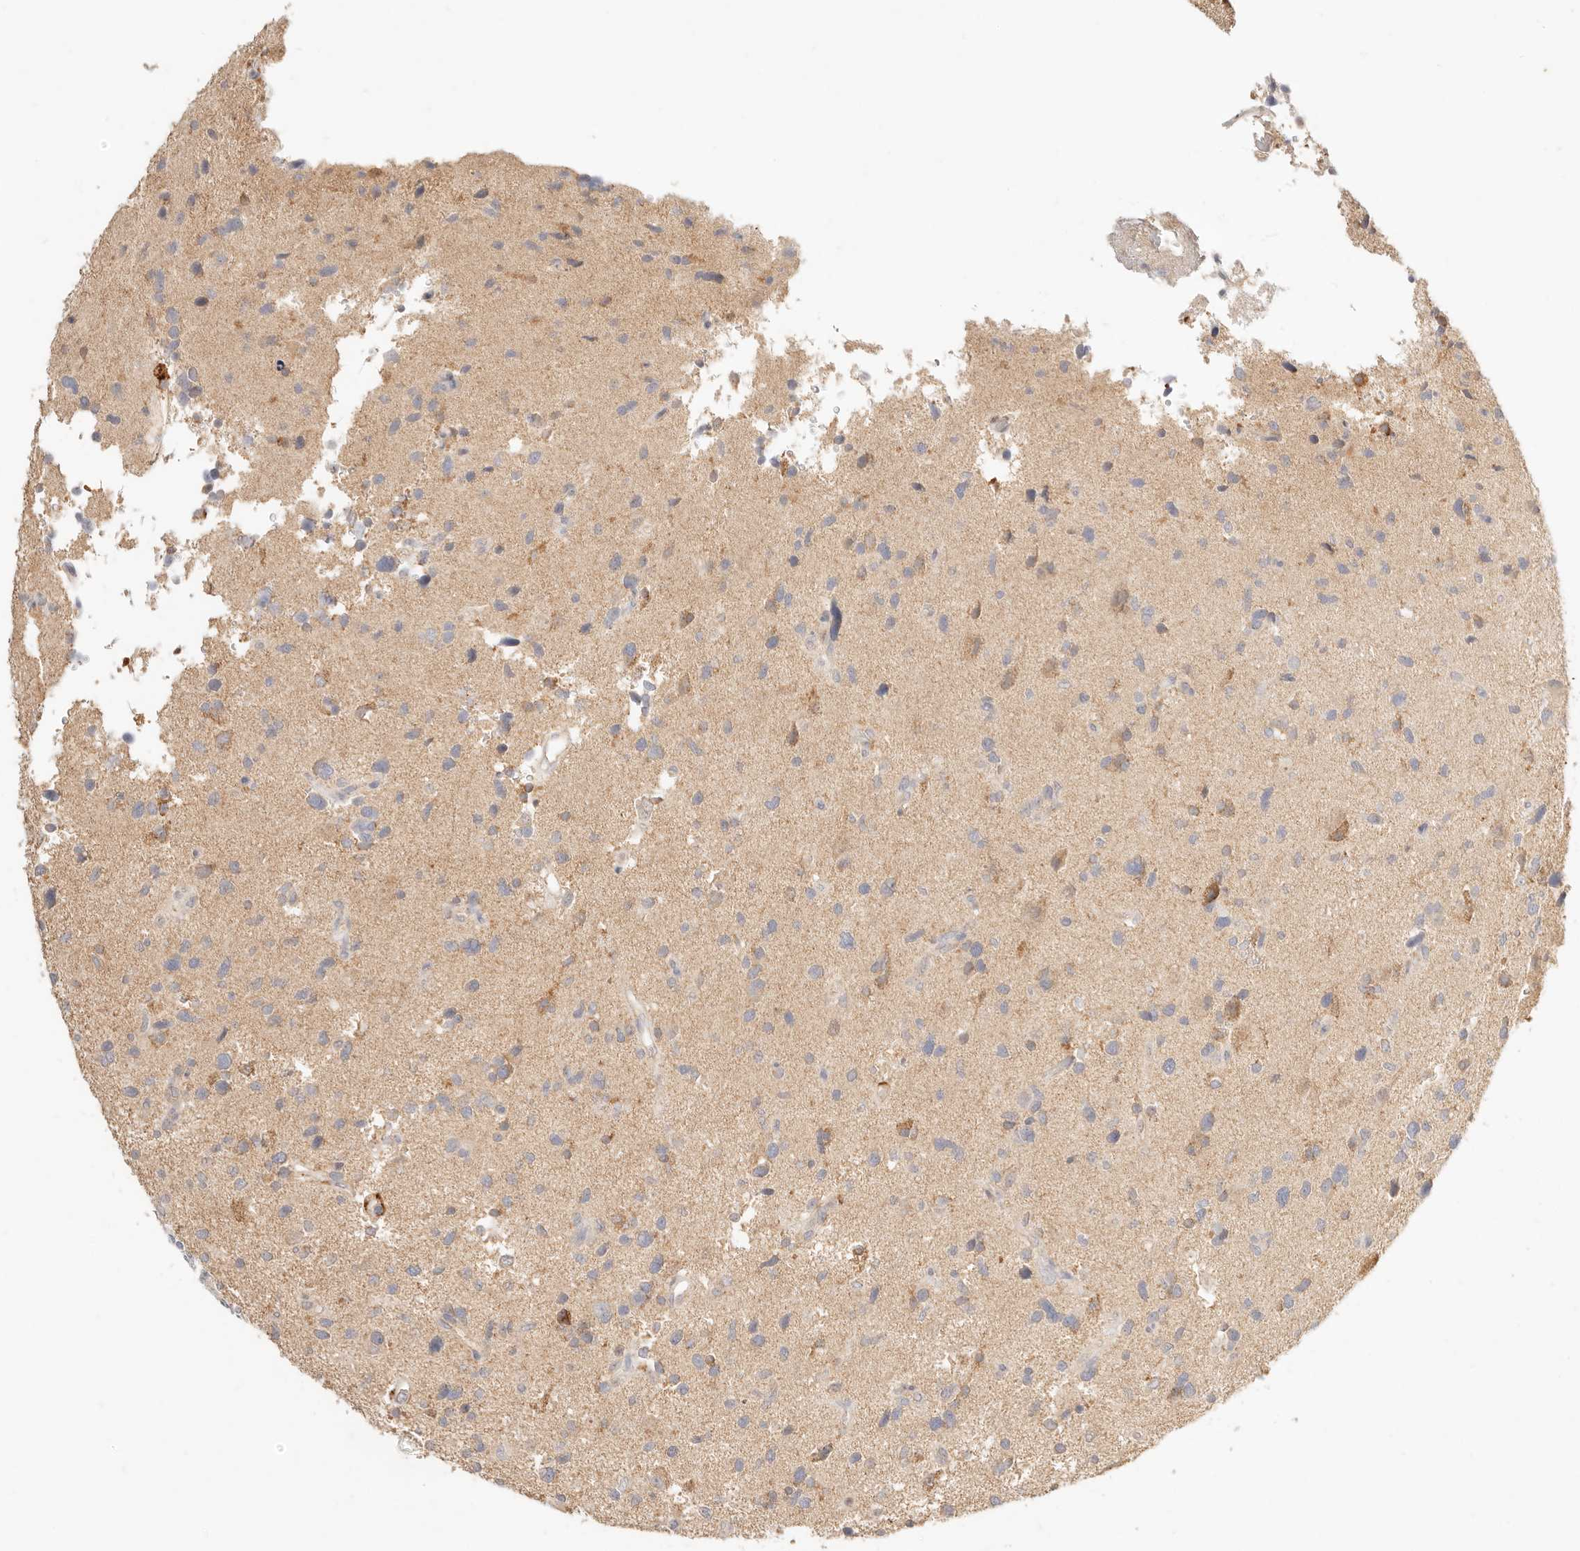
{"staining": {"intensity": "moderate", "quantity": "<25%", "location": "cytoplasmic/membranous"}, "tissue": "glioma", "cell_type": "Tumor cells", "image_type": "cancer", "snomed": [{"axis": "morphology", "description": "Glioma, malignant, High grade"}, {"axis": "topography", "description": "Brain"}], "caption": "Moderate cytoplasmic/membranous staining for a protein is seen in approximately <25% of tumor cells of malignant high-grade glioma using immunohistochemistry.", "gene": "HK2", "patient": {"sex": "male", "age": 33}}